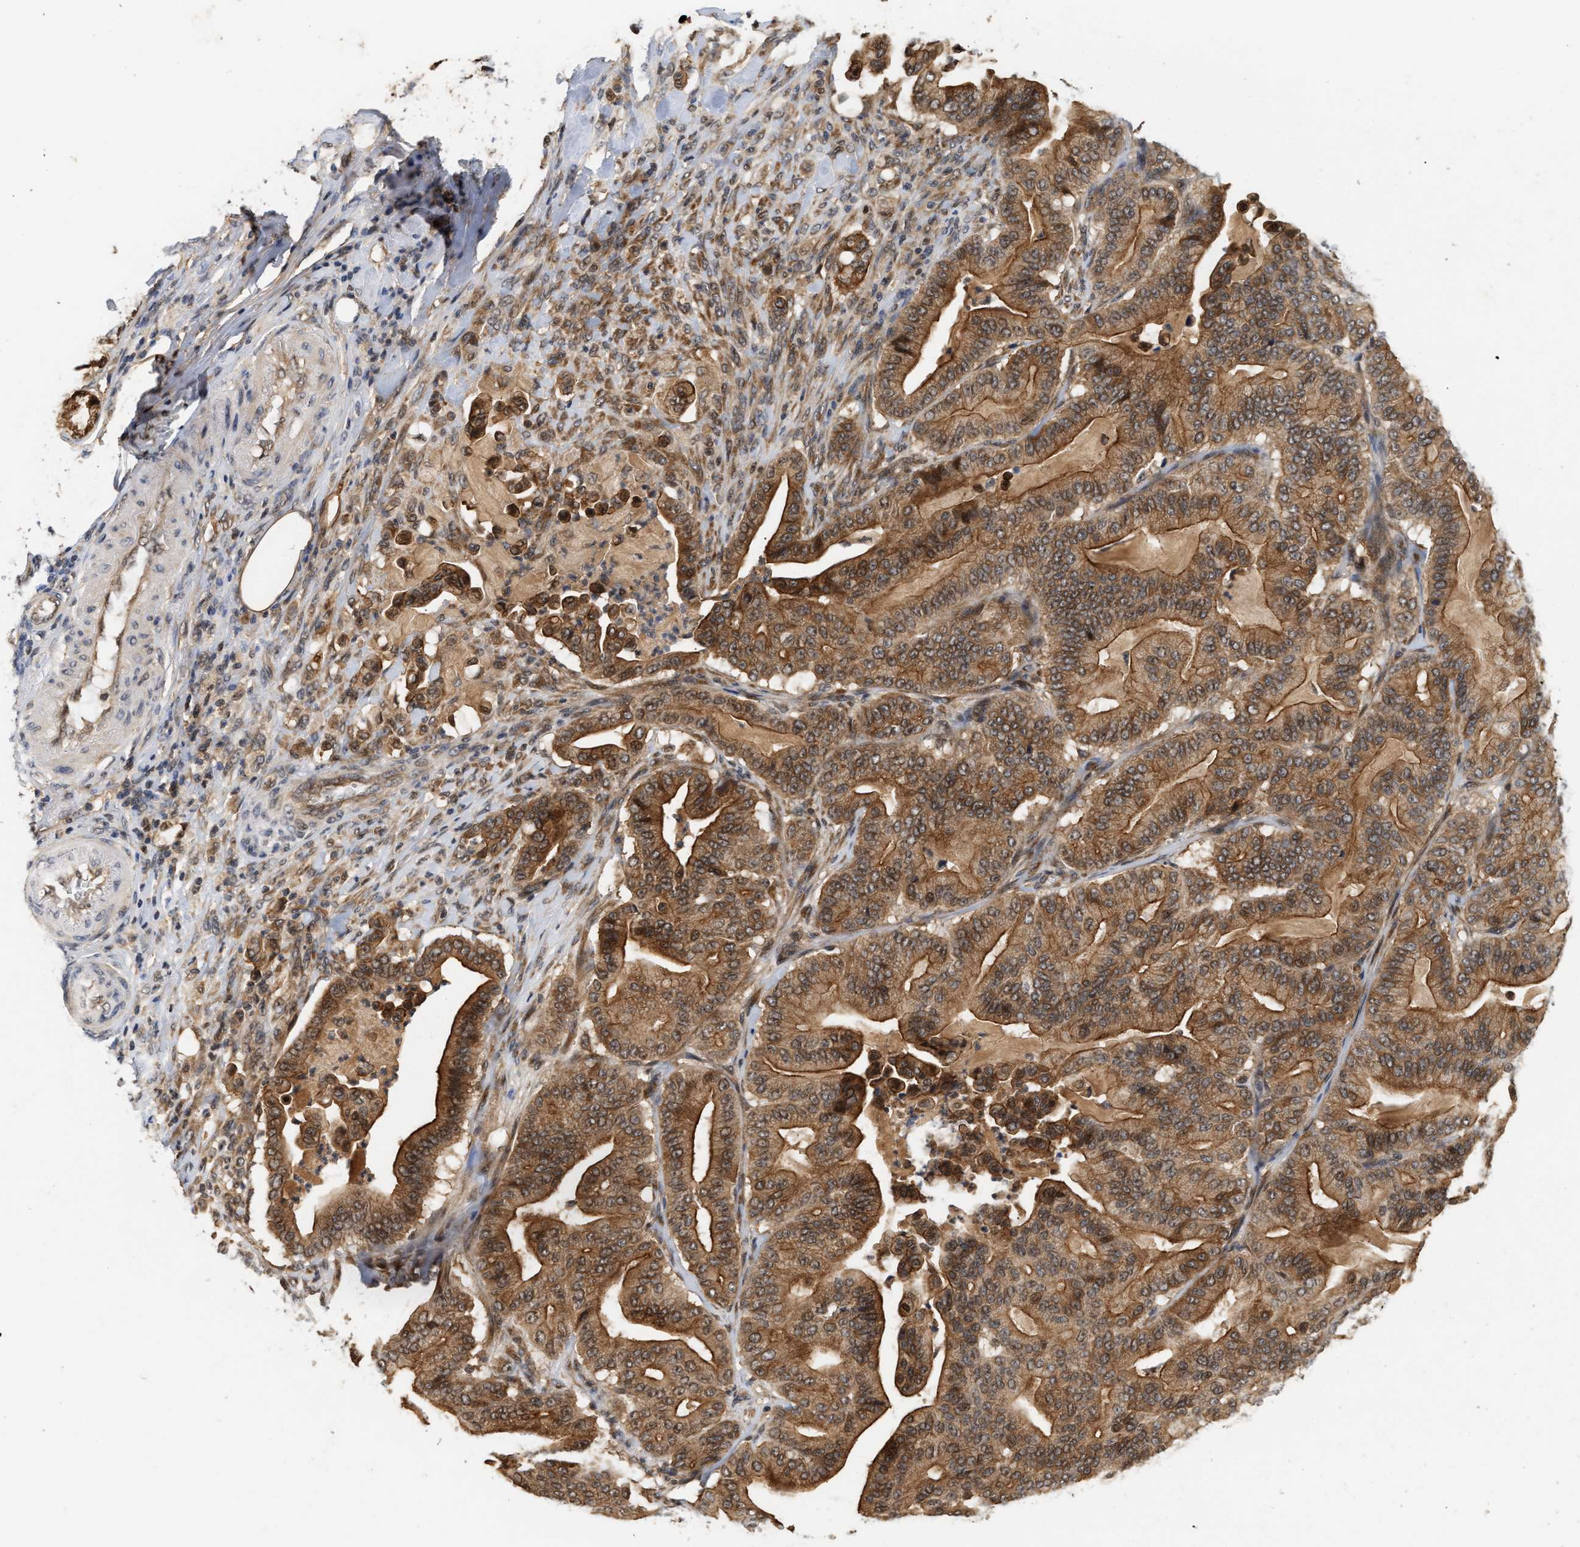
{"staining": {"intensity": "moderate", "quantity": ">75%", "location": "cytoplasmic/membranous,nuclear"}, "tissue": "pancreatic cancer", "cell_type": "Tumor cells", "image_type": "cancer", "snomed": [{"axis": "morphology", "description": "Adenocarcinoma, NOS"}, {"axis": "topography", "description": "Pancreas"}], "caption": "Pancreatic cancer stained for a protein shows moderate cytoplasmic/membranous and nuclear positivity in tumor cells.", "gene": "ABHD5", "patient": {"sex": "male", "age": 63}}